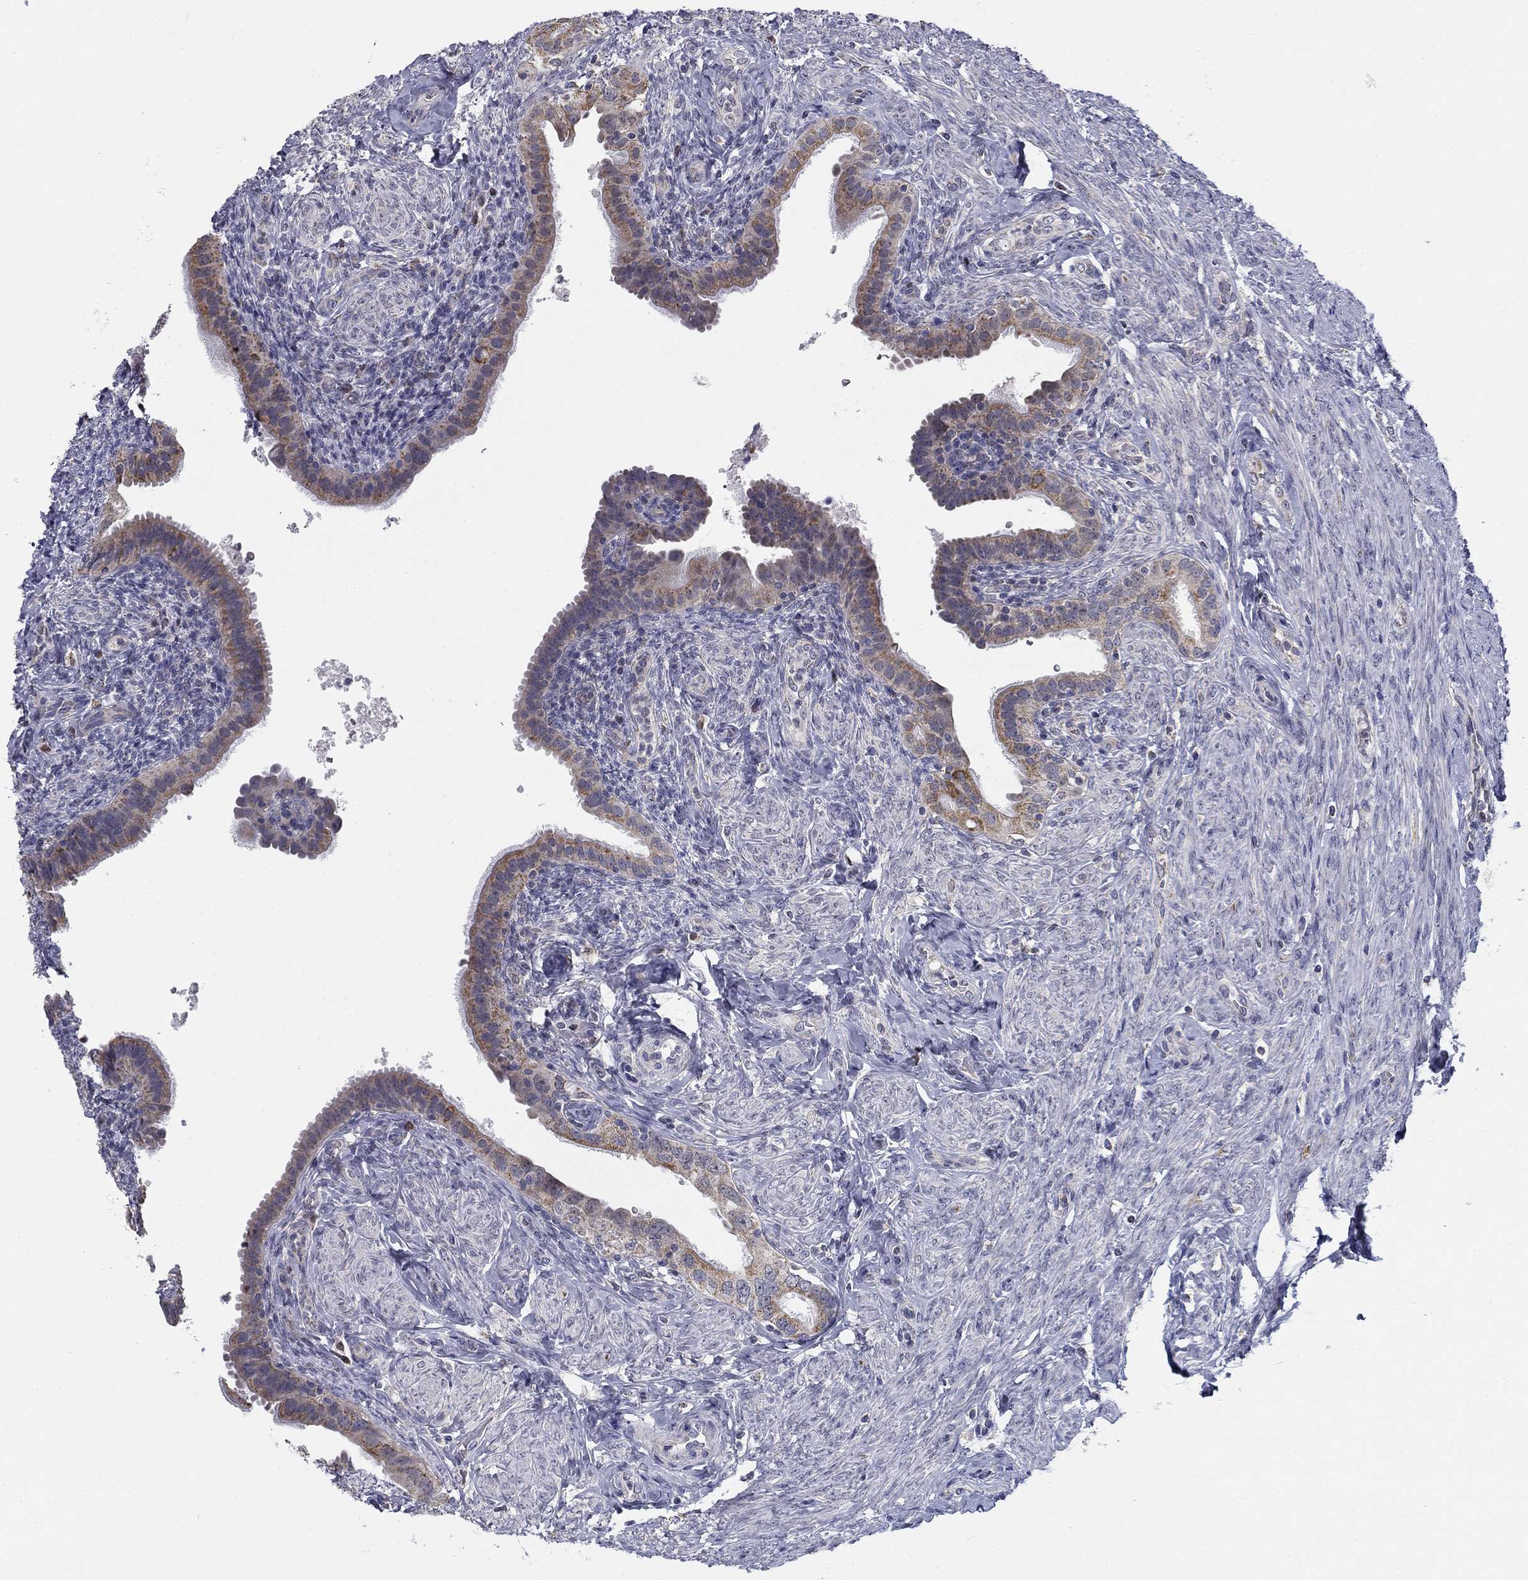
{"staining": {"intensity": "moderate", "quantity": "25%-75%", "location": "cytoplasmic/membranous"}, "tissue": "fallopian tube", "cell_type": "Glandular cells", "image_type": "normal", "snomed": [{"axis": "morphology", "description": "Normal tissue, NOS"}, {"axis": "topography", "description": "Fallopian tube"}], "caption": "Normal fallopian tube shows moderate cytoplasmic/membranous positivity in approximately 25%-75% of glandular cells Ihc stains the protein of interest in brown and the nuclei are stained blue..", "gene": "SLC2A9", "patient": {"sex": "female", "age": 41}}